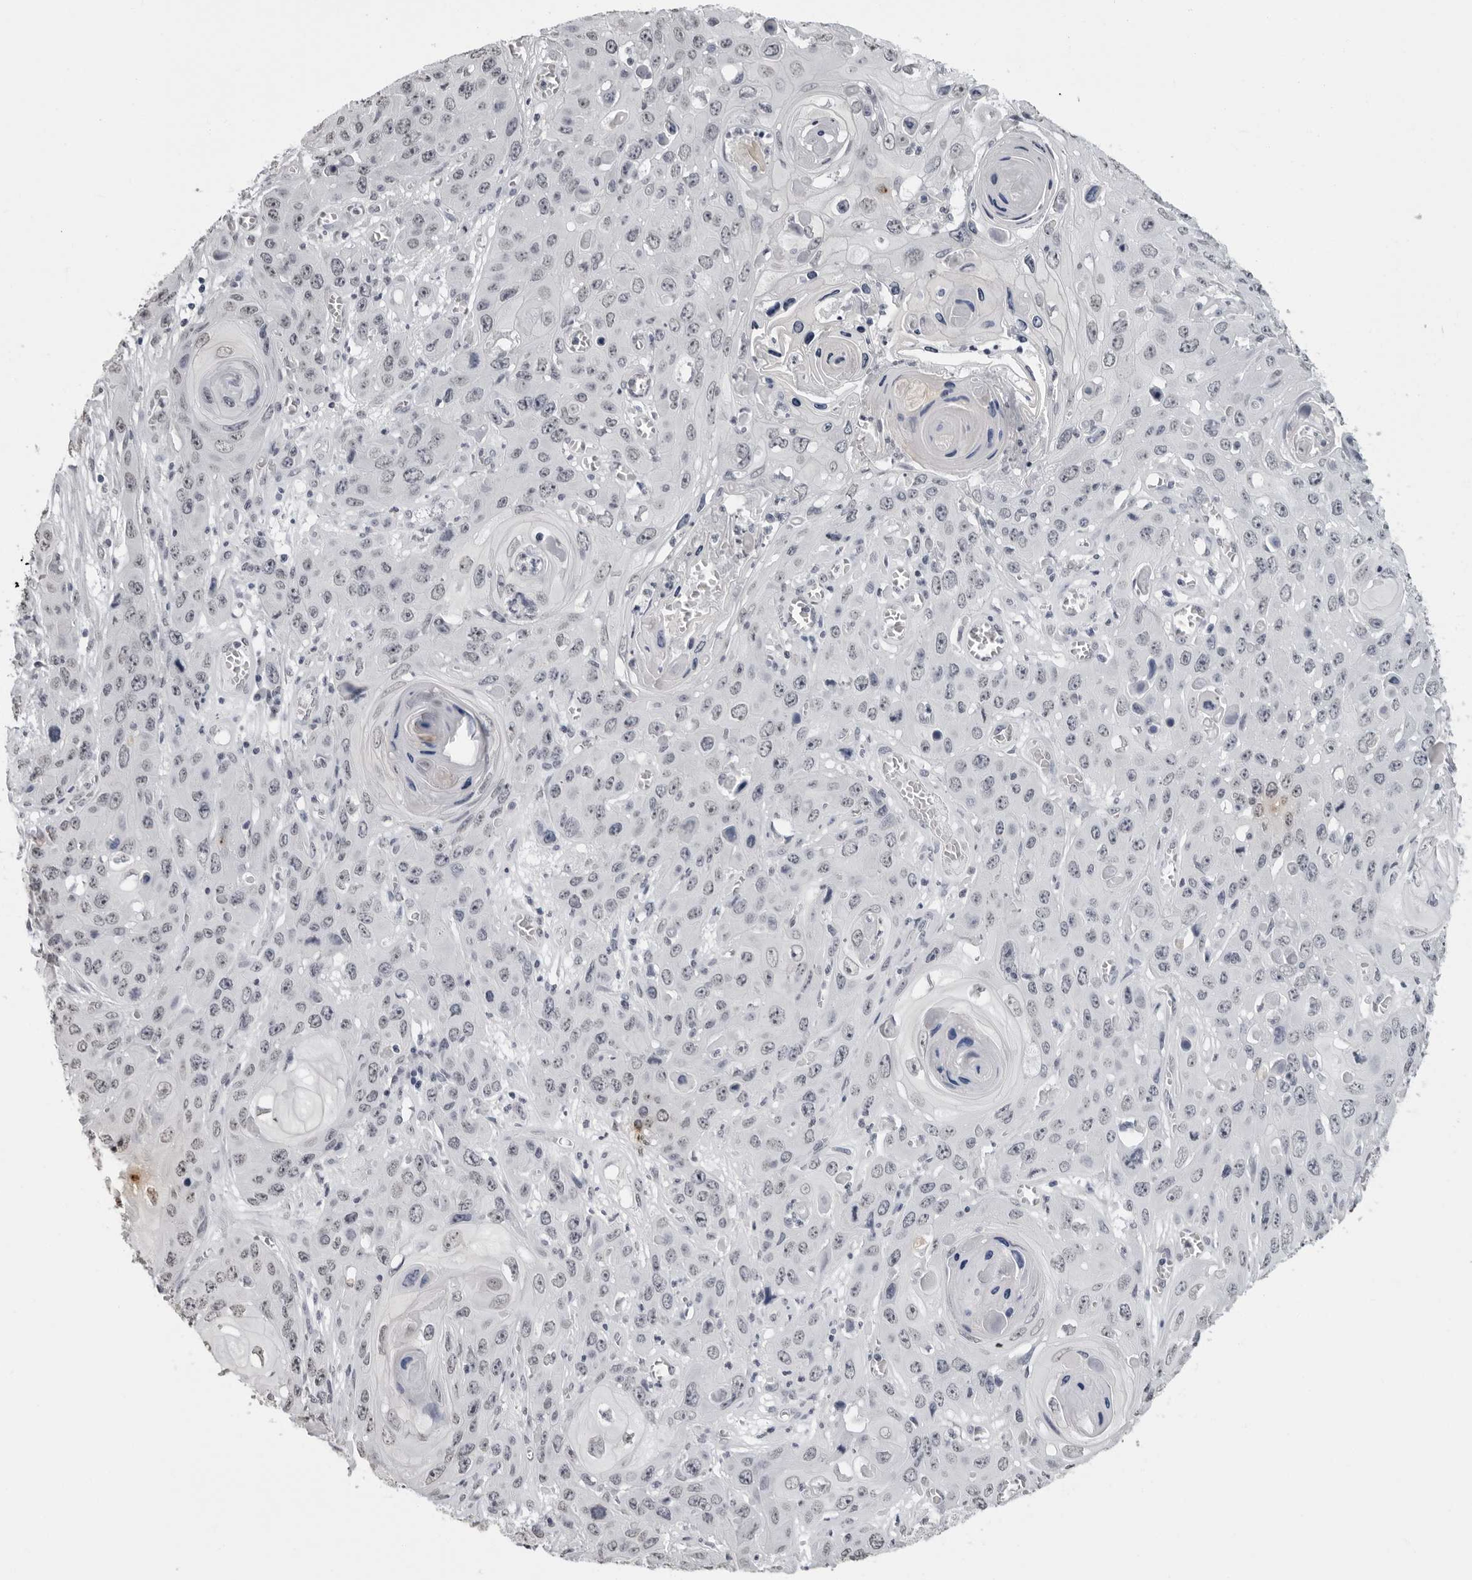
{"staining": {"intensity": "negative", "quantity": "none", "location": "none"}, "tissue": "skin cancer", "cell_type": "Tumor cells", "image_type": "cancer", "snomed": [{"axis": "morphology", "description": "Squamous cell carcinoma, NOS"}, {"axis": "topography", "description": "Skin"}], "caption": "Squamous cell carcinoma (skin) stained for a protein using immunohistochemistry (IHC) demonstrates no staining tumor cells.", "gene": "HEPACAM", "patient": {"sex": "male", "age": 55}}